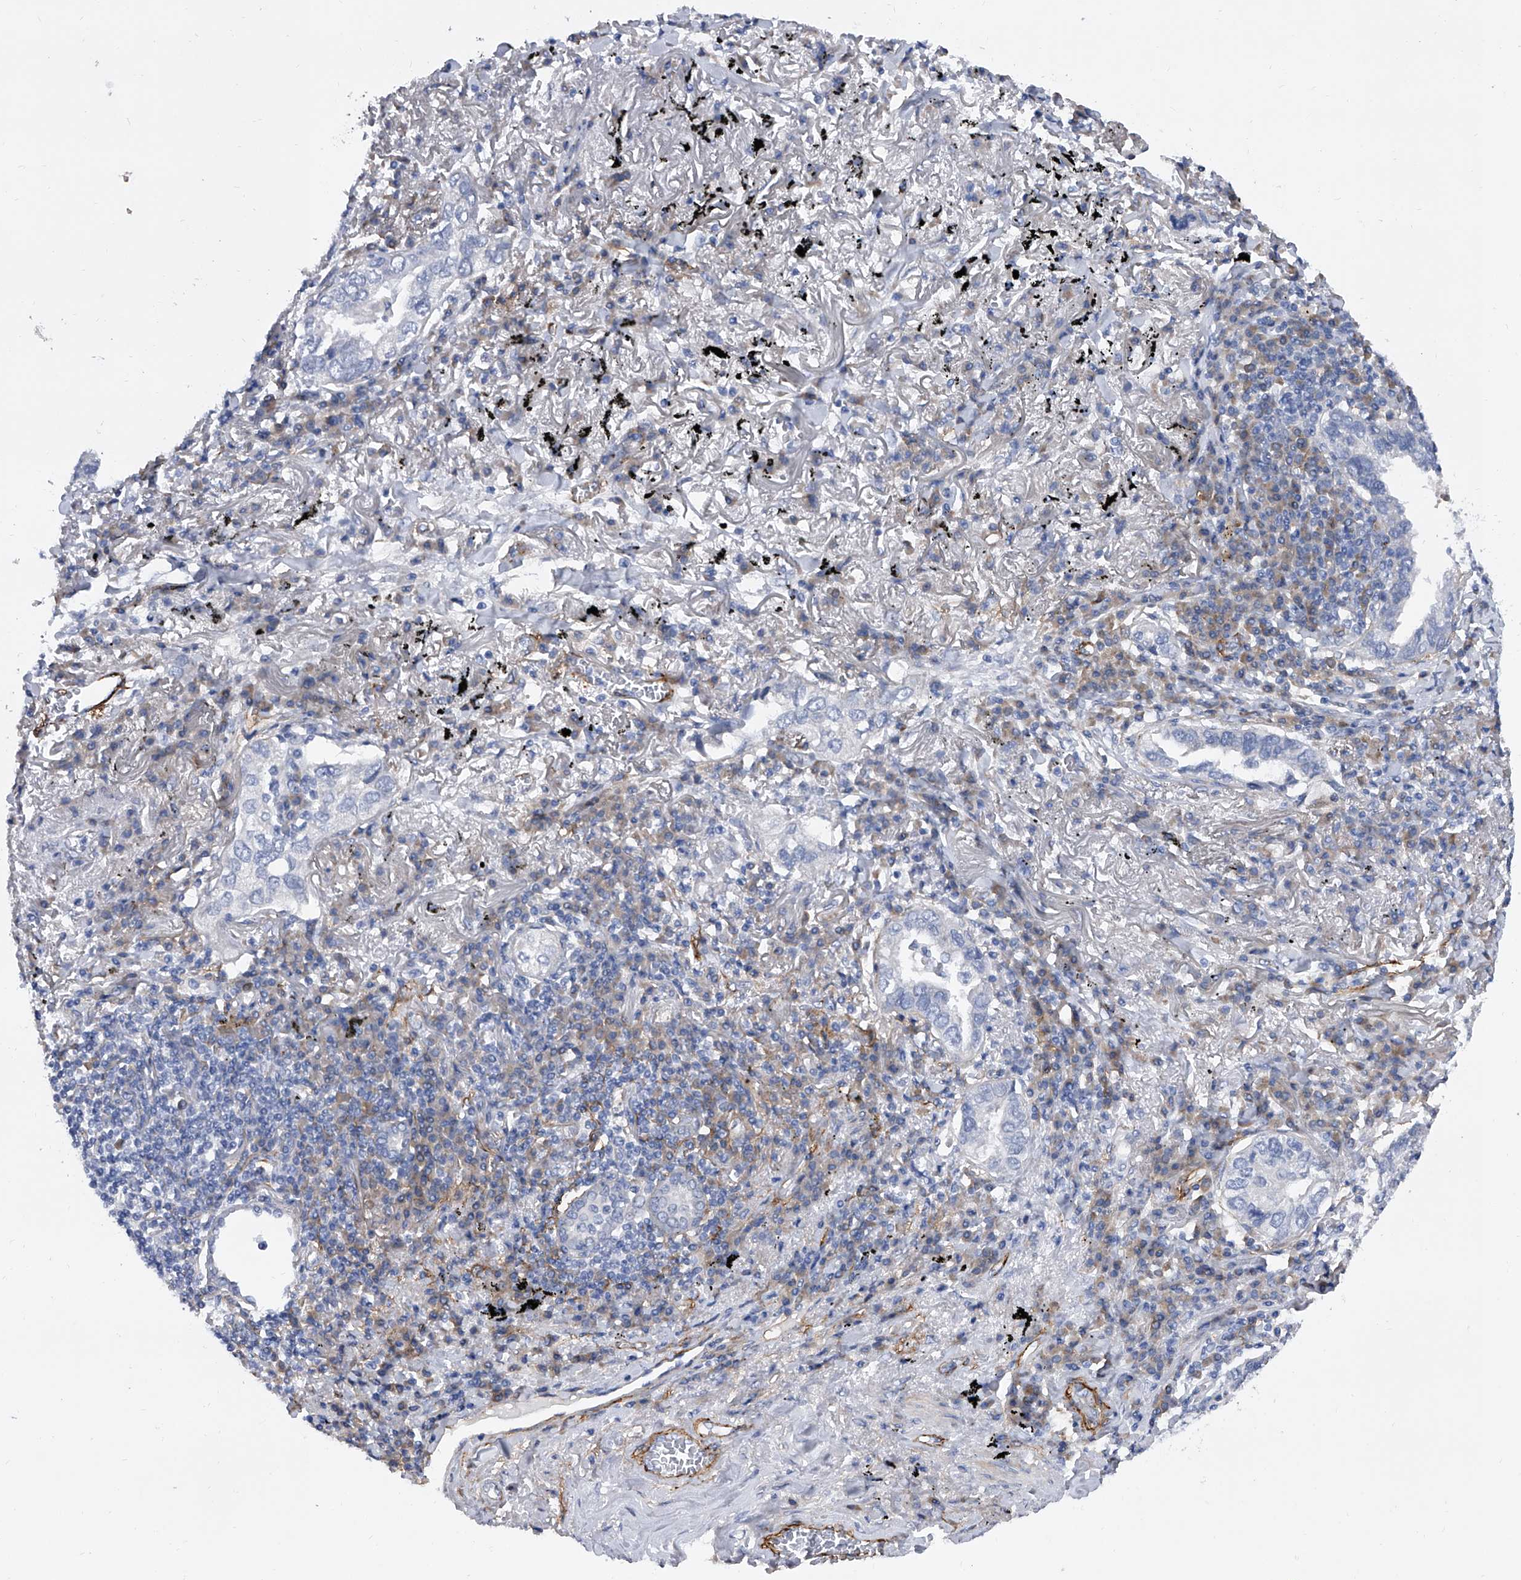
{"staining": {"intensity": "negative", "quantity": "none", "location": "none"}, "tissue": "lung cancer", "cell_type": "Tumor cells", "image_type": "cancer", "snomed": [{"axis": "morphology", "description": "Adenocarcinoma, NOS"}, {"axis": "topography", "description": "Lung"}], "caption": "This is a photomicrograph of IHC staining of lung cancer, which shows no expression in tumor cells. (DAB (3,3'-diaminobenzidine) immunohistochemistry, high magnification).", "gene": "ALG14", "patient": {"sex": "male", "age": 65}}